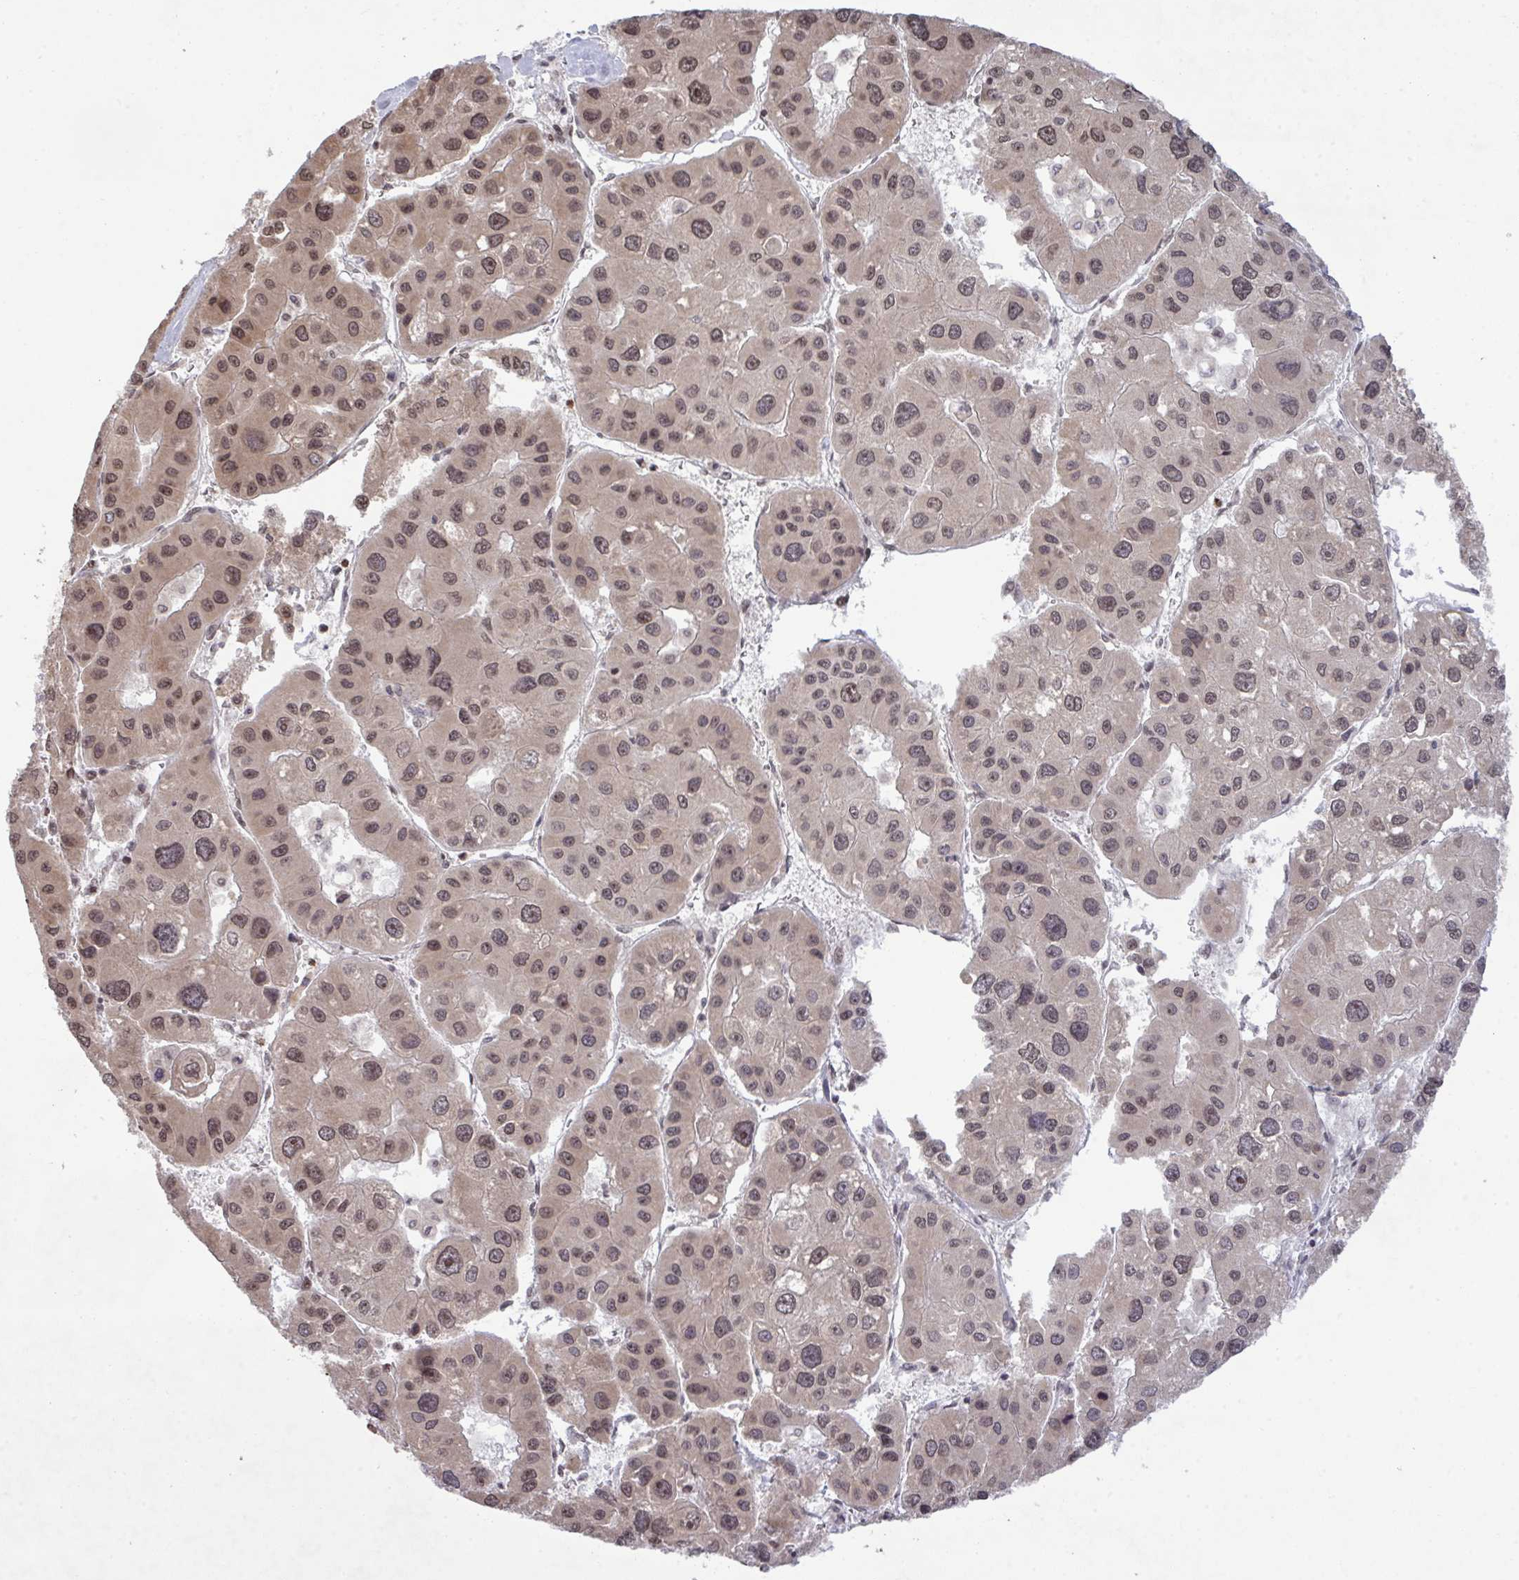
{"staining": {"intensity": "moderate", "quantity": "25%-75%", "location": "nuclear"}, "tissue": "liver cancer", "cell_type": "Tumor cells", "image_type": "cancer", "snomed": [{"axis": "morphology", "description": "Carcinoma, Hepatocellular, NOS"}, {"axis": "topography", "description": "Liver"}], "caption": "Immunohistochemistry (IHC) histopathology image of liver cancer (hepatocellular carcinoma) stained for a protein (brown), which demonstrates medium levels of moderate nuclear expression in approximately 25%-75% of tumor cells.", "gene": "UXT", "patient": {"sex": "male", "age": 73}}